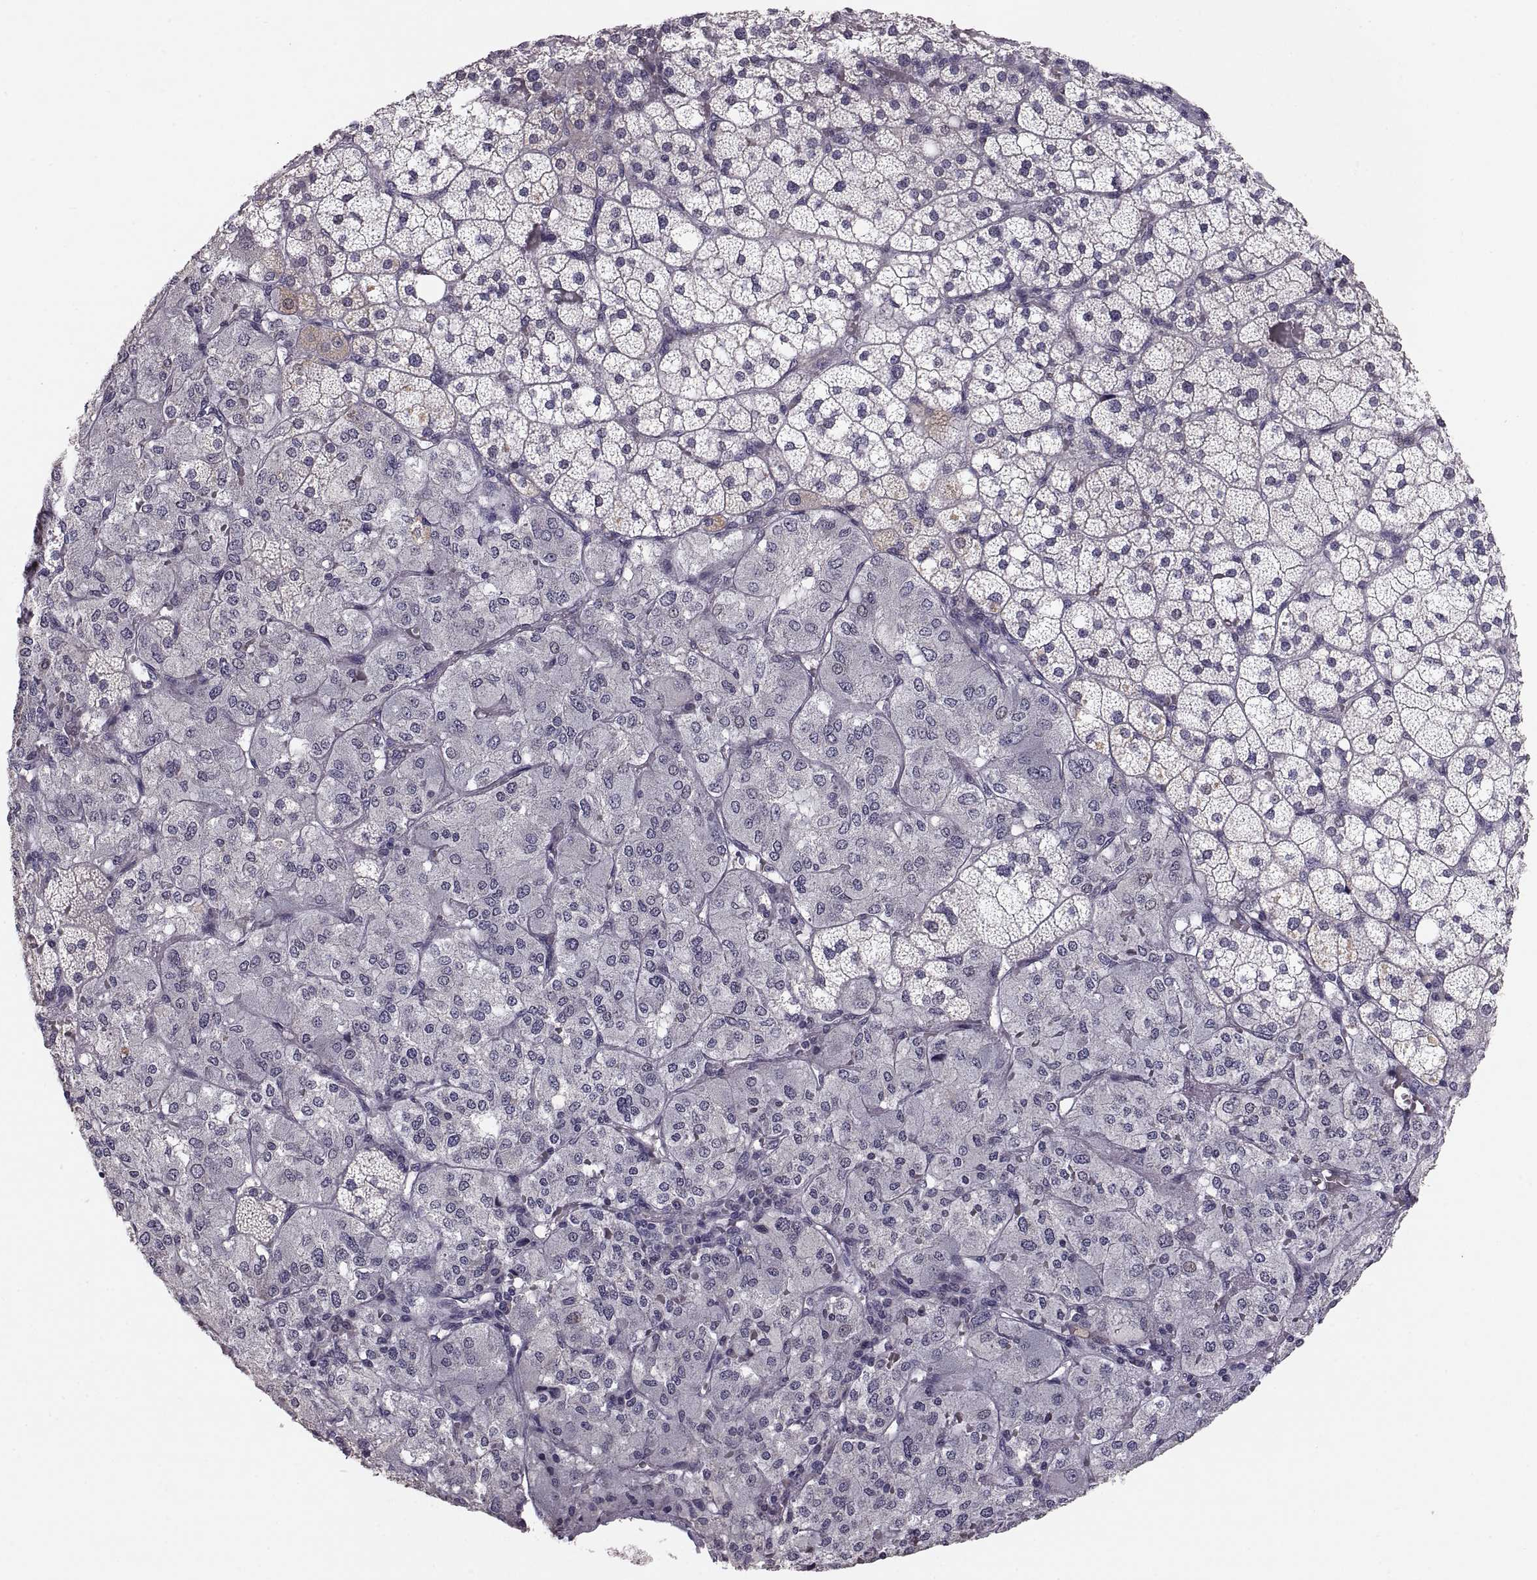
{"staining": {"intensity": "negative", "quantity": "none", "location": "none"}, "tissue": "adrenal gland", "cell_type": "Glandular cells", "image_type": "normal", "snomed": [{"axis": "morphology", "description": "Normal tissue, NOS"}, {"axis": "topography", "description": "Adrenal gland"}], "caption": "This is an immunohistochemistry (IHC) micrograph of unremarkable adrenal gland. There is no staining in glandular cells.", "gene": "PAX2", "patient": {"sex": "male", "age": 53}}